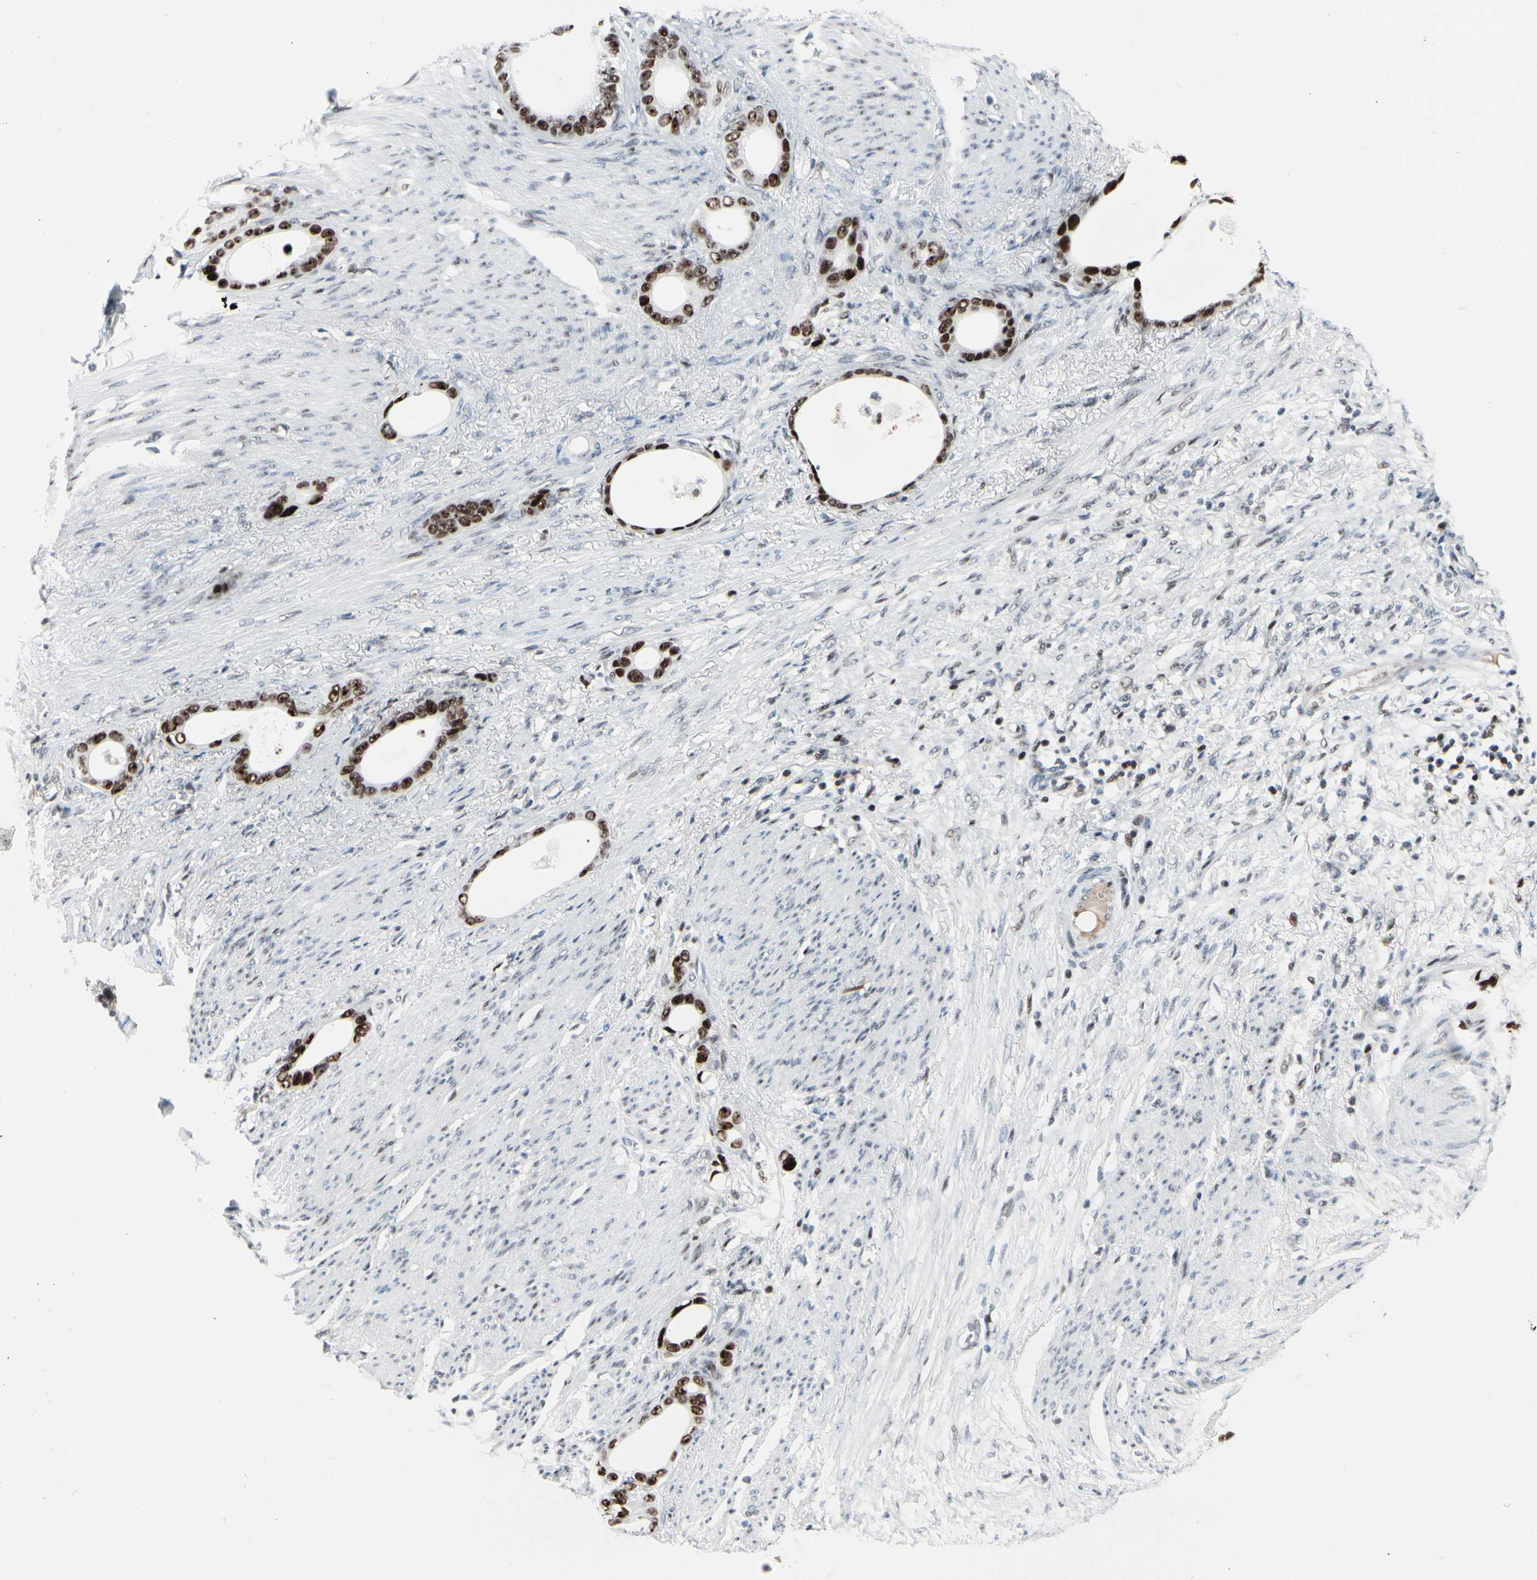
{"staining": {"intensity": "strong", "quantity": ">75%", "location": "nuclear"}, "tissue": "stomach cancer", "cell_type": "Tumor cells", "image_type": "cancer", "snomed": [{"axis": "morphology", "description": "Adenocarcinoma, NOS"}, {"axis": "topography", "description": "Stomach"}], "caption": "Immunohistochemical staining of human adenocarcinoma (stomach) shows high levels of strong nuclear protein staining in about >75% of tumor cells.", "gene": "FOXO3", "patient": {"sex": "female", "age": 75}}